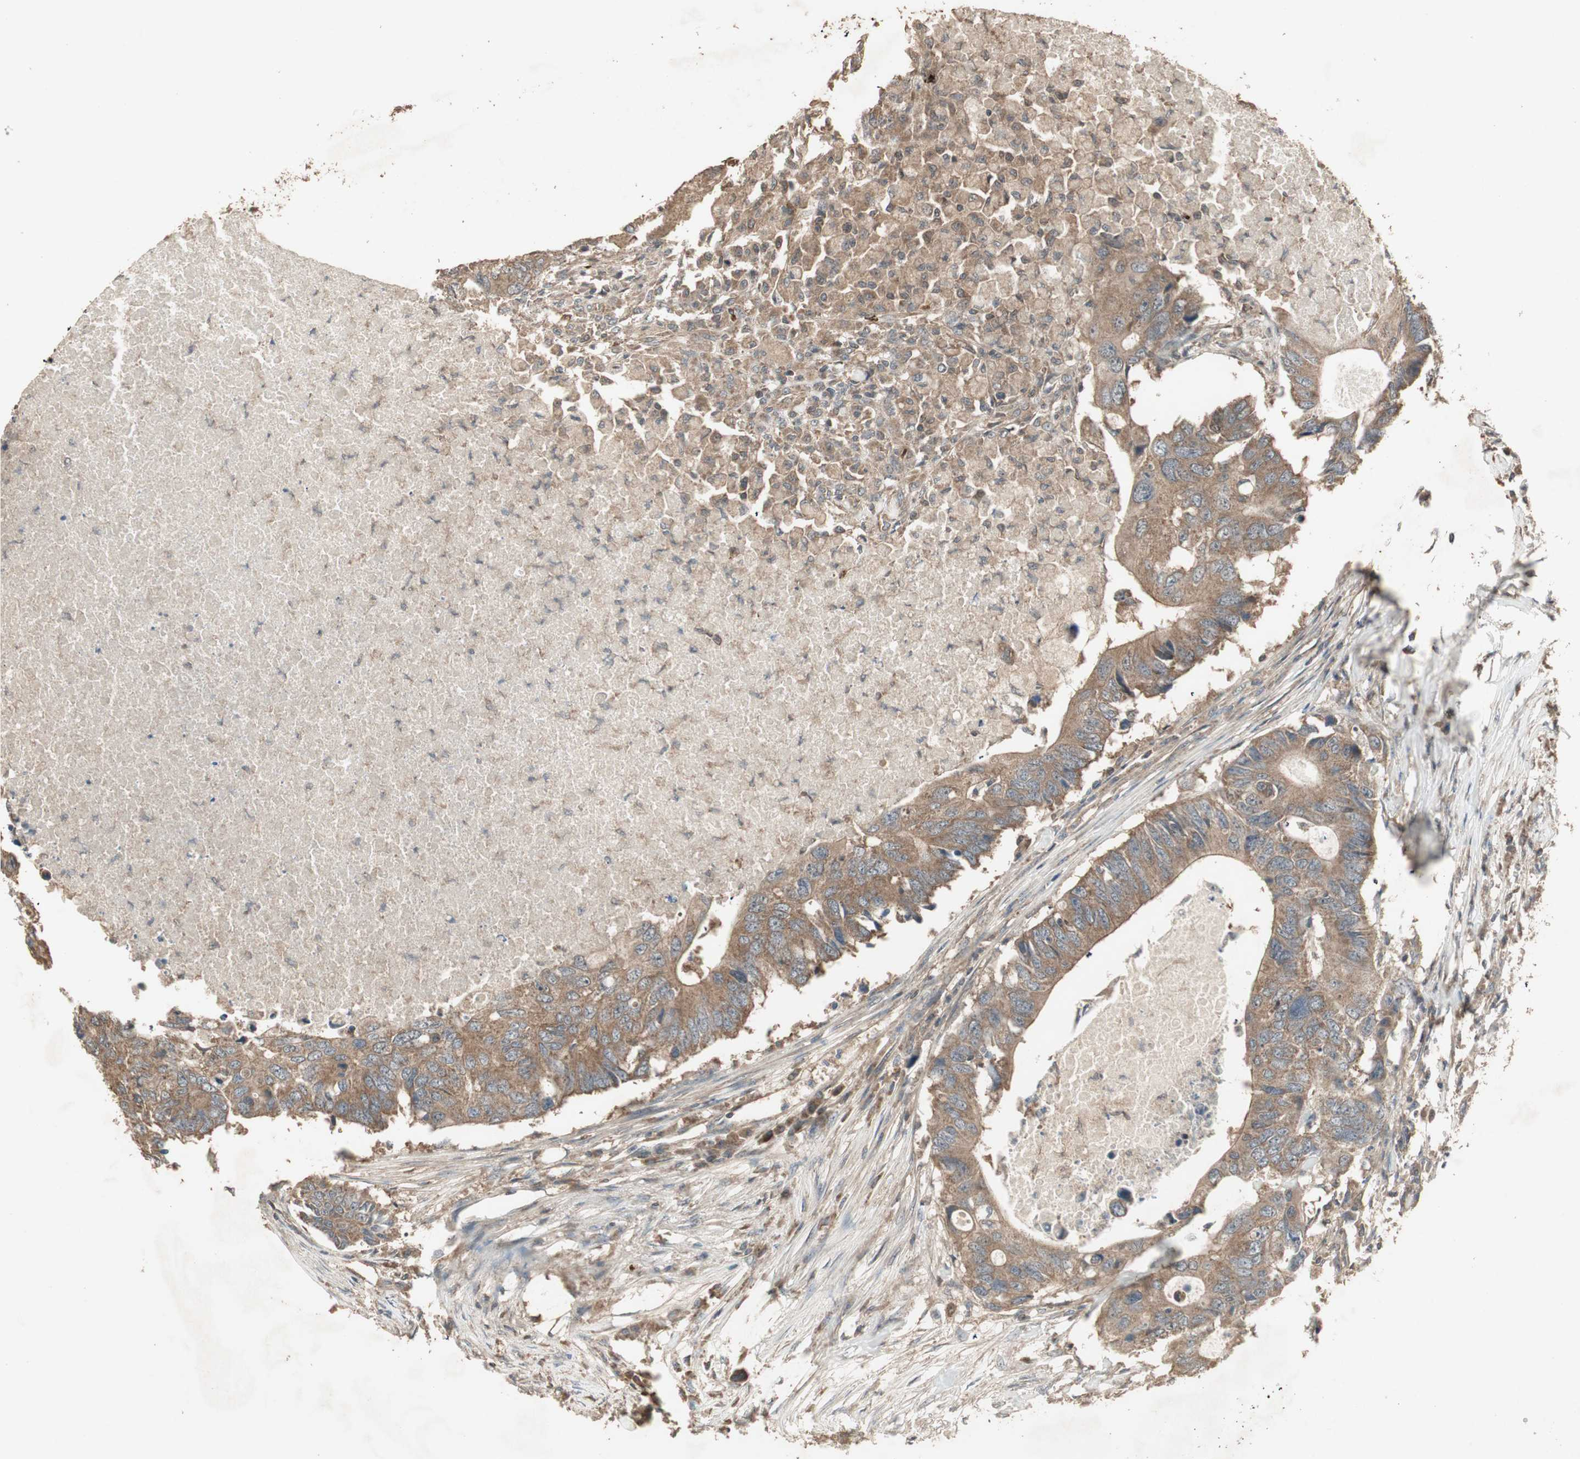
{"staining": {"intensity": "moderate", "quantity": ">75%", "location": "cytoplasmic/membranous"}, "tissue": "colorectal cancer", "cell_type": "Tumor cells", "image_type": "cancer", "snomed": [{"axis": "morphology", "description": "Adenocarcinoma, NOS"}, {"axis": "topography", "description": "Colon"}], "caption": "Immunohistochemistry staining of colorectal cancer, which displays medium levels of moderate cytoplasmic/membranous positivity in approximately >75% of tumor cells indicating moderate cytoplasmic/membranous protein staining. The staining was performed using DAB (3,3'-diaminobenzidine) (brown) for protein detection and nuclei were counterstained in hematoxylin (blue).", "gene": "UBAC1", "patient": {"sex": "male", "age": 71}}